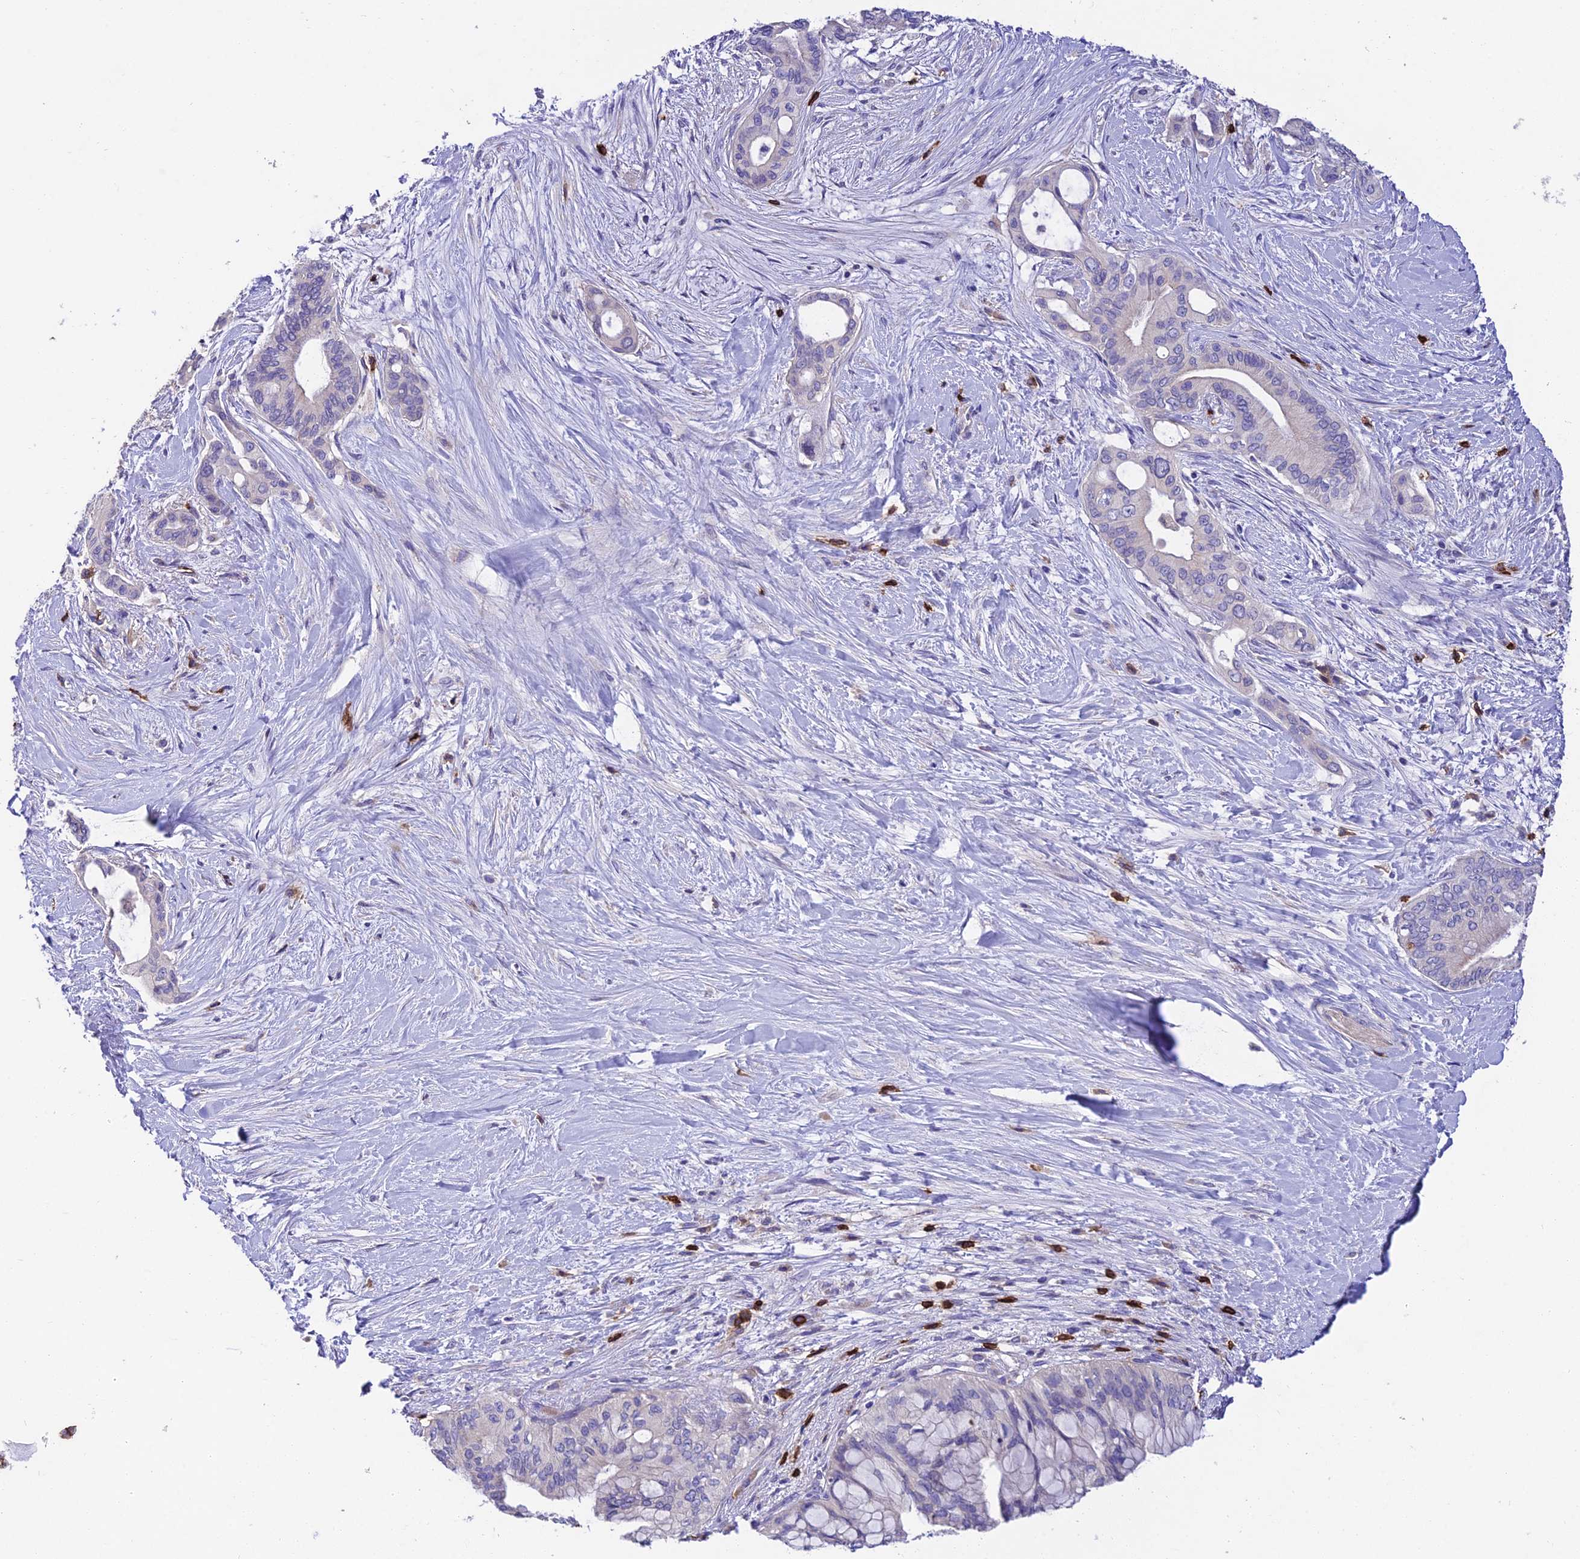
{"staining": {"intensity": "negative", "quantity": "none", "location": "none"}, "tissue": "pancreatic cancer", "cell_type": "Tumor cells", "image_type": "cancer", "snomed": [{"axis": "morphology", "description": "Adenocarcinoma, NOS"}, {"axis": "topography", "description": "Pancreas"}], "caption": "Image shows no significant protein staining in tumor cells of pancreatic adenocarcinoma.", "gene": "PTPRCAP", "patient": {"sex": "male", "age": 46}}